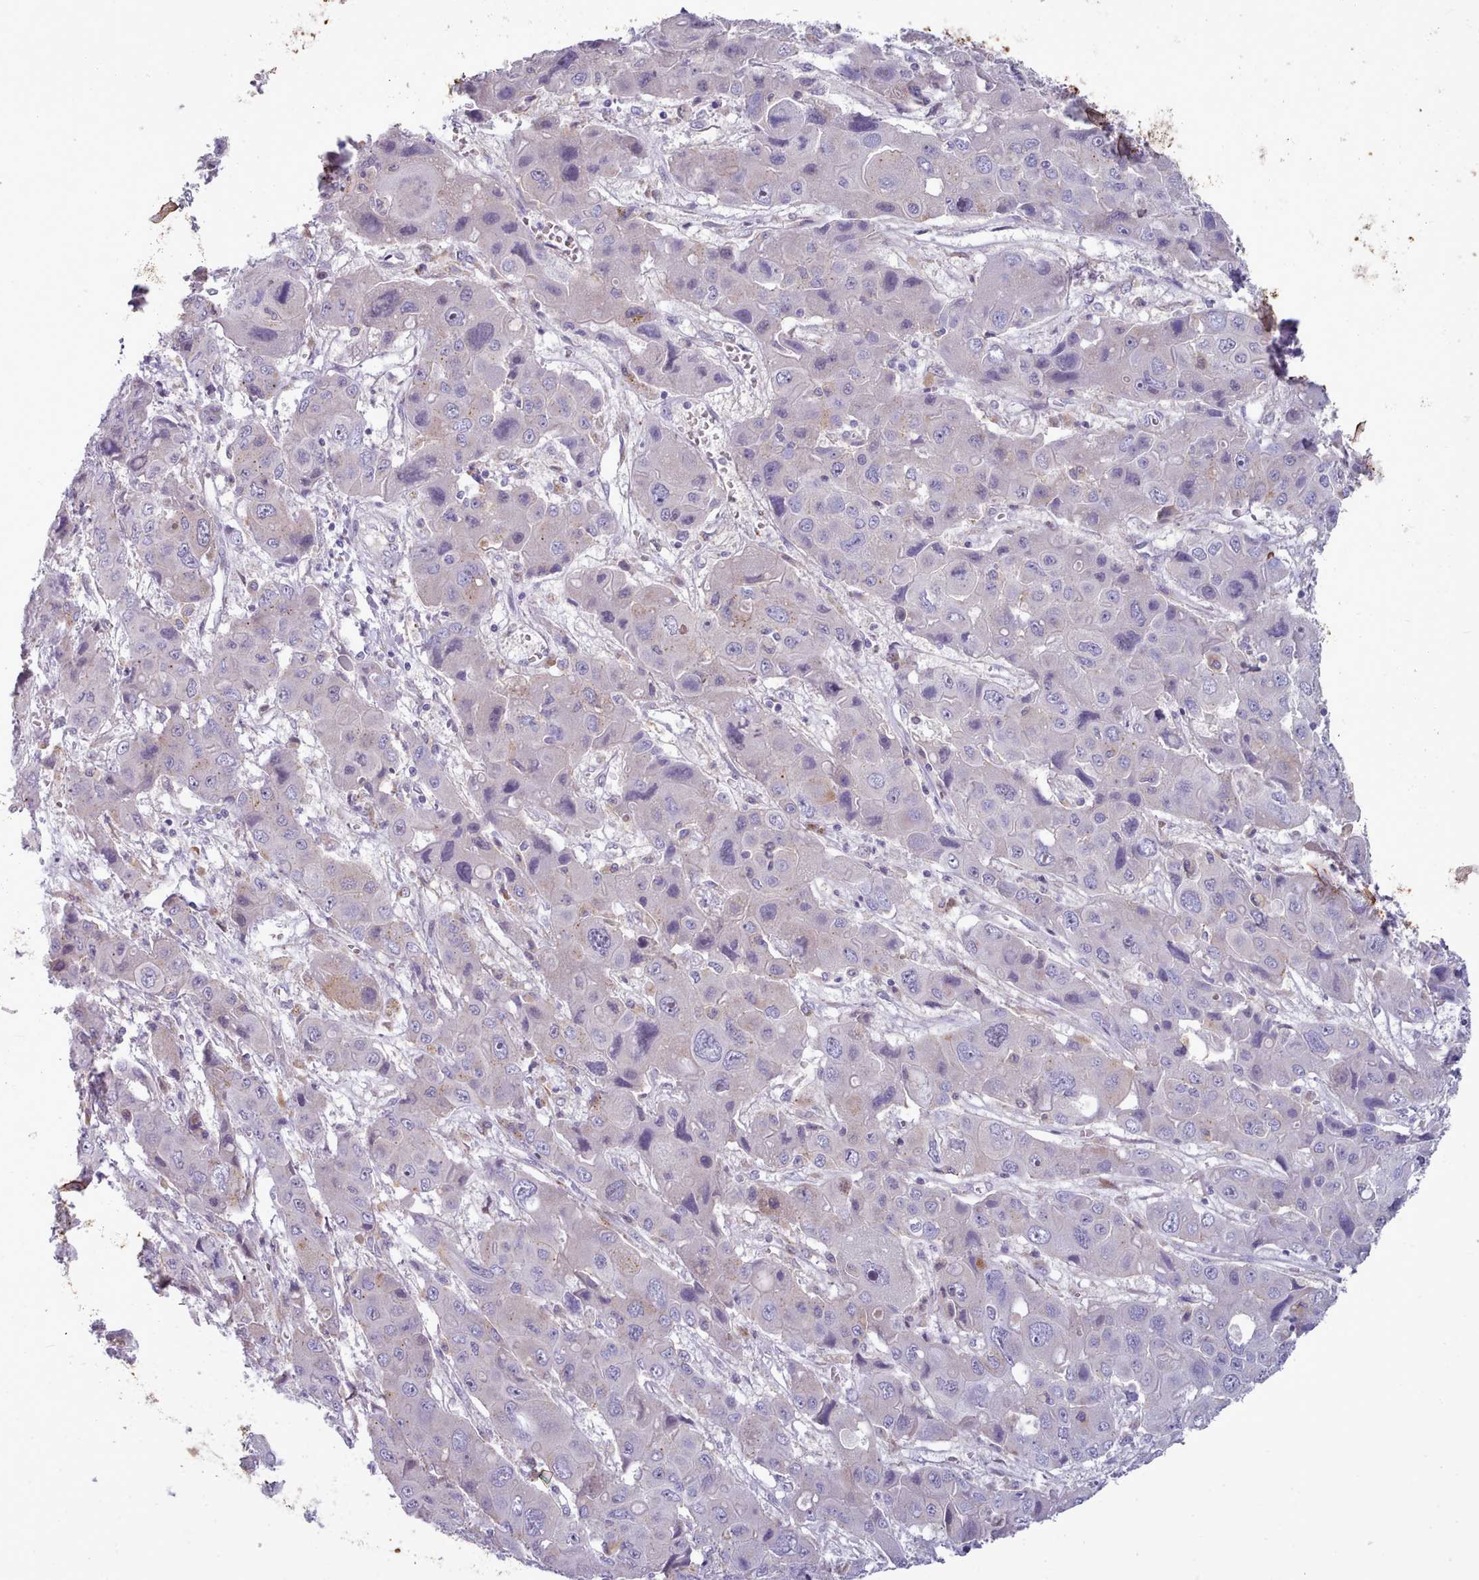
{"staining": {"intensity": "negative", "quantity": "none", "location": "none"}, "tissue": "liver cancer", "cell_type": "Tumor cells", "image_type": "cancer", "snomed": [{"axis": "morphology", "description": "Cholangiocarcinoma"}, {"axis": "topography", "description": "Liver"}], "caption": "High magnification brightfield microscopy of liver cancer stained with DAB (brown) and counterstained with hematoxylin (blue): tumor cells show no significant staining.", "gene": "MYRFL", "patient": {"sex": "male", "age": 67}}